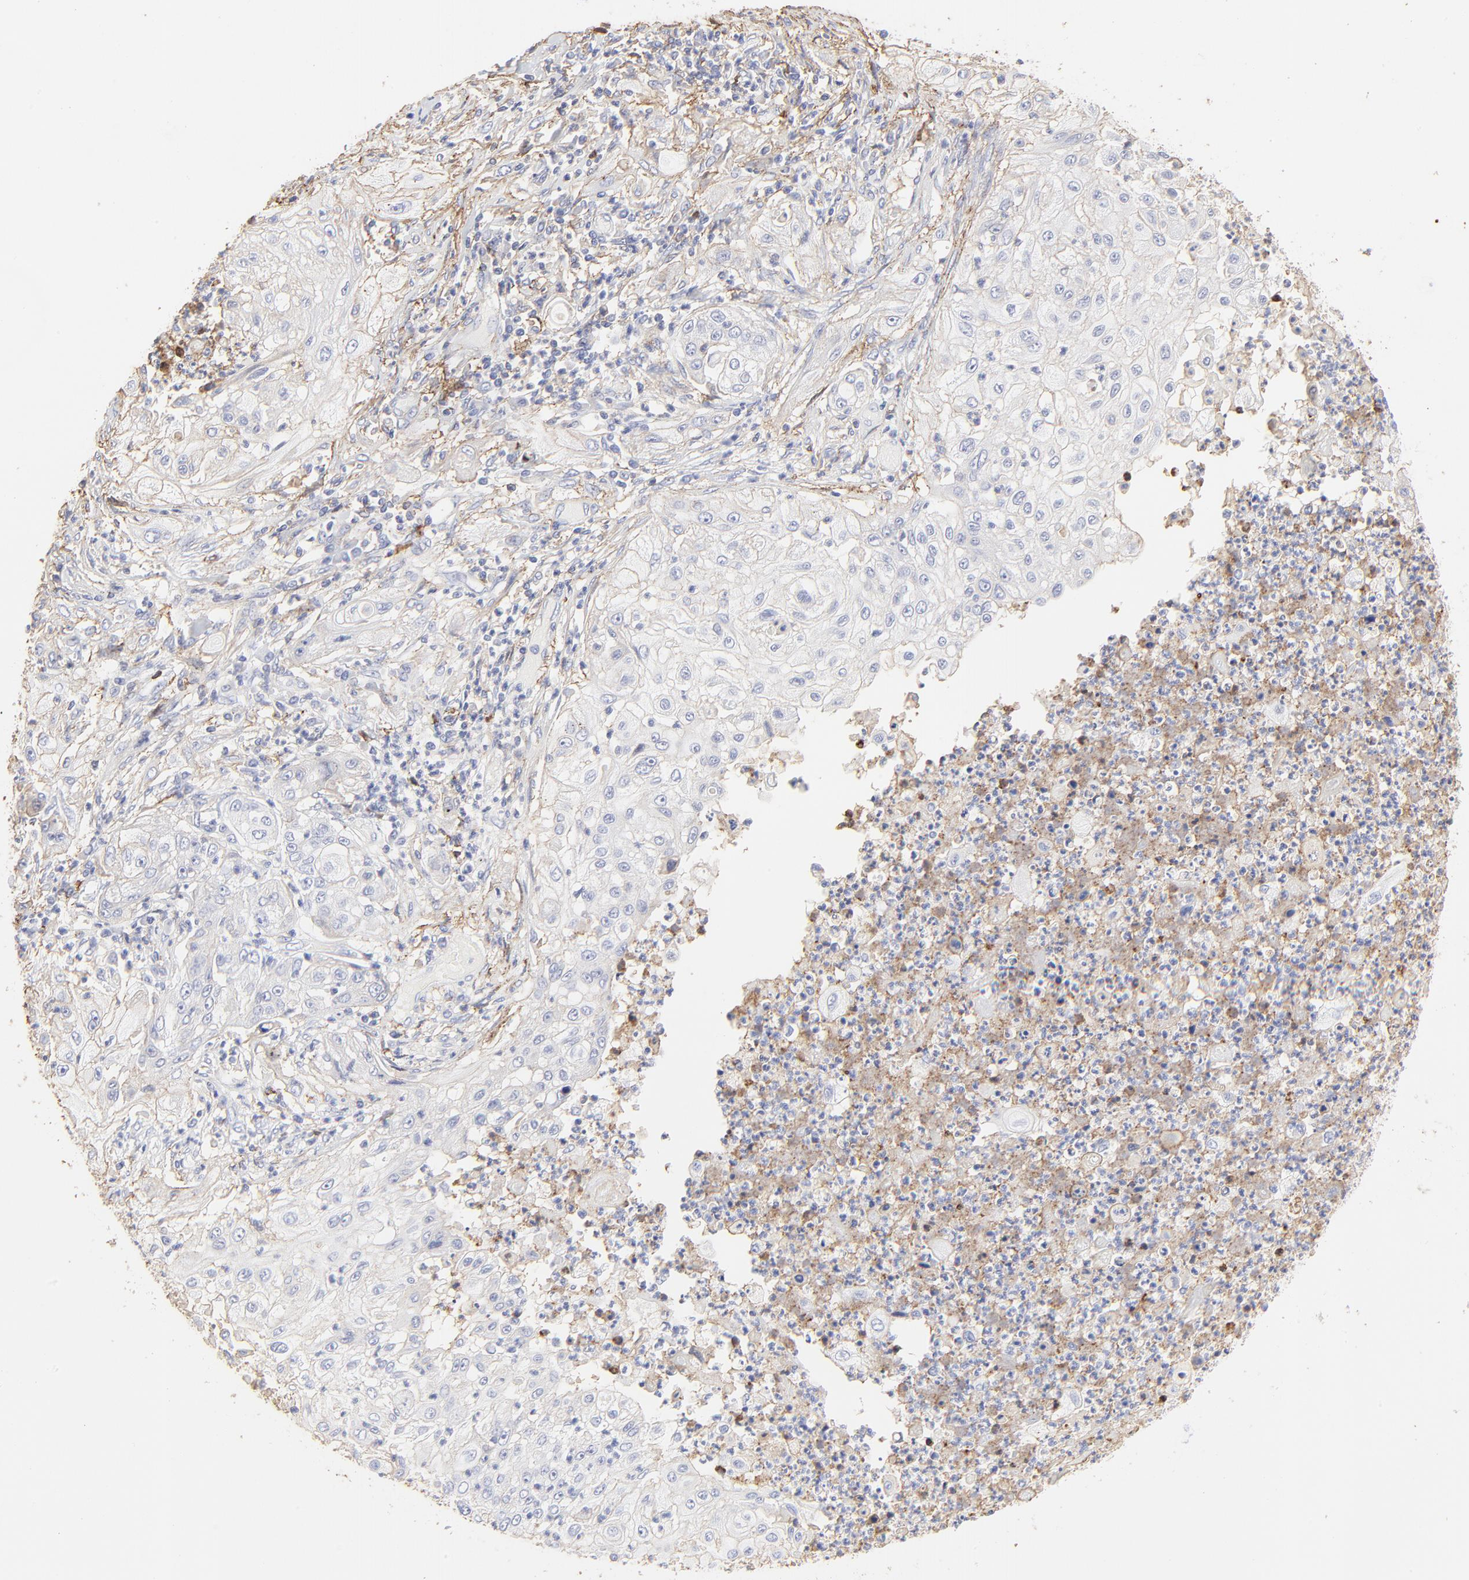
{"staining": {"intensity": "negative", "quantity": "none", "location": "none"}, "tissue": "lung cancer", "cell_type": "Tumor cells", "image_type": "cancer", "snomed": [{"axis": "morphology", "description": "Inflammation, NOS"}, {"axis": "morphology", "description": "Squamous cell carcinoma, NOS"}, {"axis": "topography", "description": "Lymph node"}, {"axis": "topography", "description": "Soft tissue"}, {"axis": "topography", "description": "Lung"}], "caption": "An immunohistochemistry image of lung cancer (squamous cell carcinoma) is shown. There is no staining in tumor cells of lung cancer (squamous cell carcinoma).", "gene": "ANXA6", "patient": {"sex": "male", "age": 66}}